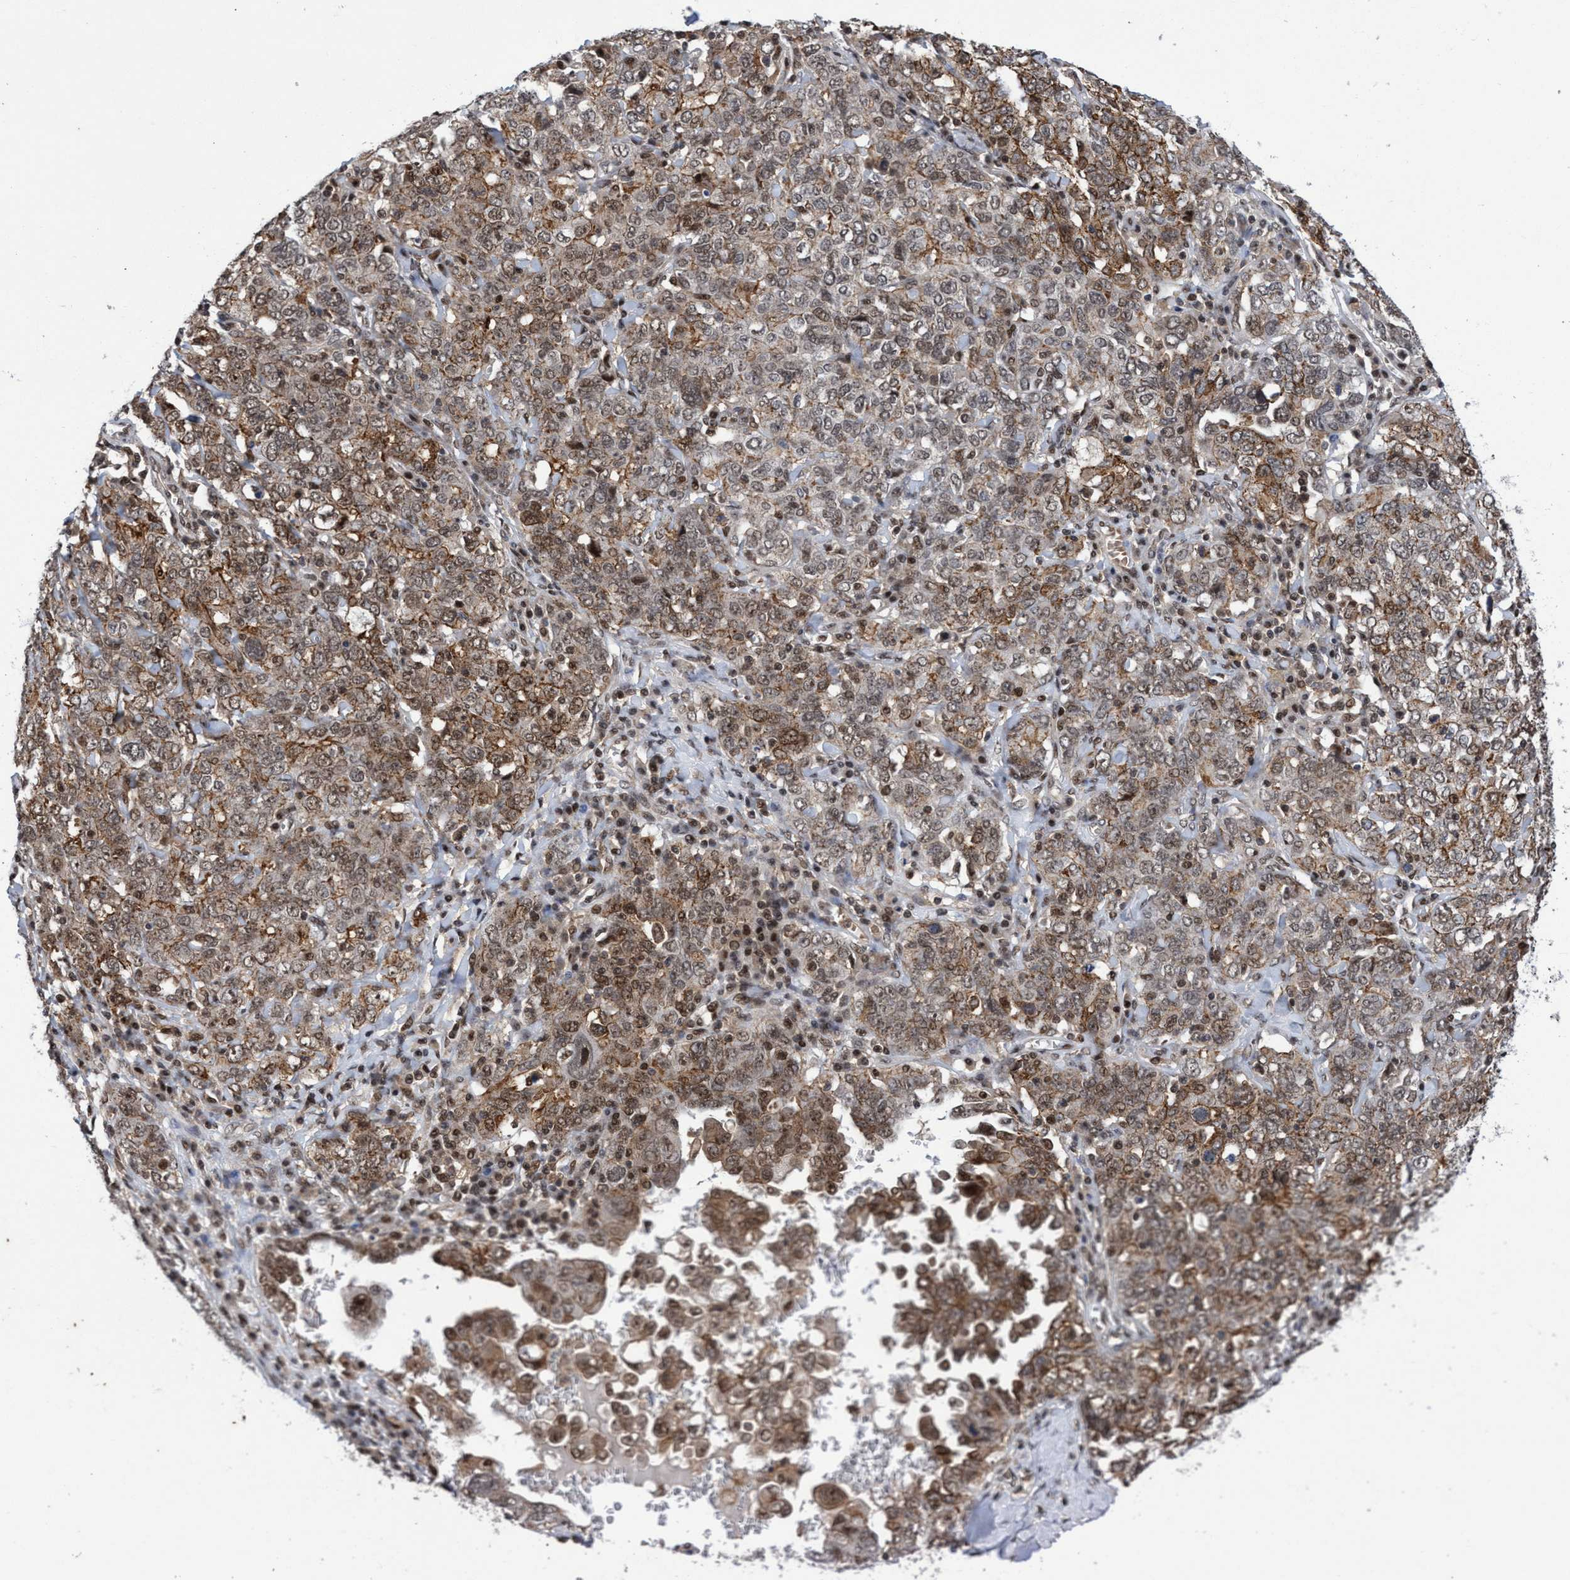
{"staining": {"intensity": "weak", "quantity": ">75%", "location": "cytoplasmic/membranous,nuclear"}, "tissue": "ovarian cancer", "cell_type": "Tumor cells", "image_type": "cancer", "snomed": [{"axis": "morphology", "description": "Carcinoma, endometroid"}, {"axis": "topography", "description": "Ovary"}], "caption": "Ovarian endometroid carcinoma stained with IHC exhibits weak cytoplasmic/membranous and nuclear staining in about >75% of tumor cells. The staining was performed using DAB to visualize the protein expression in brown, while the nuclei were stained in blue with hematoxylin (Magnification: 20x).", "gene": "GTF2F1", "patient": {"sex": "female", "age": 62}}